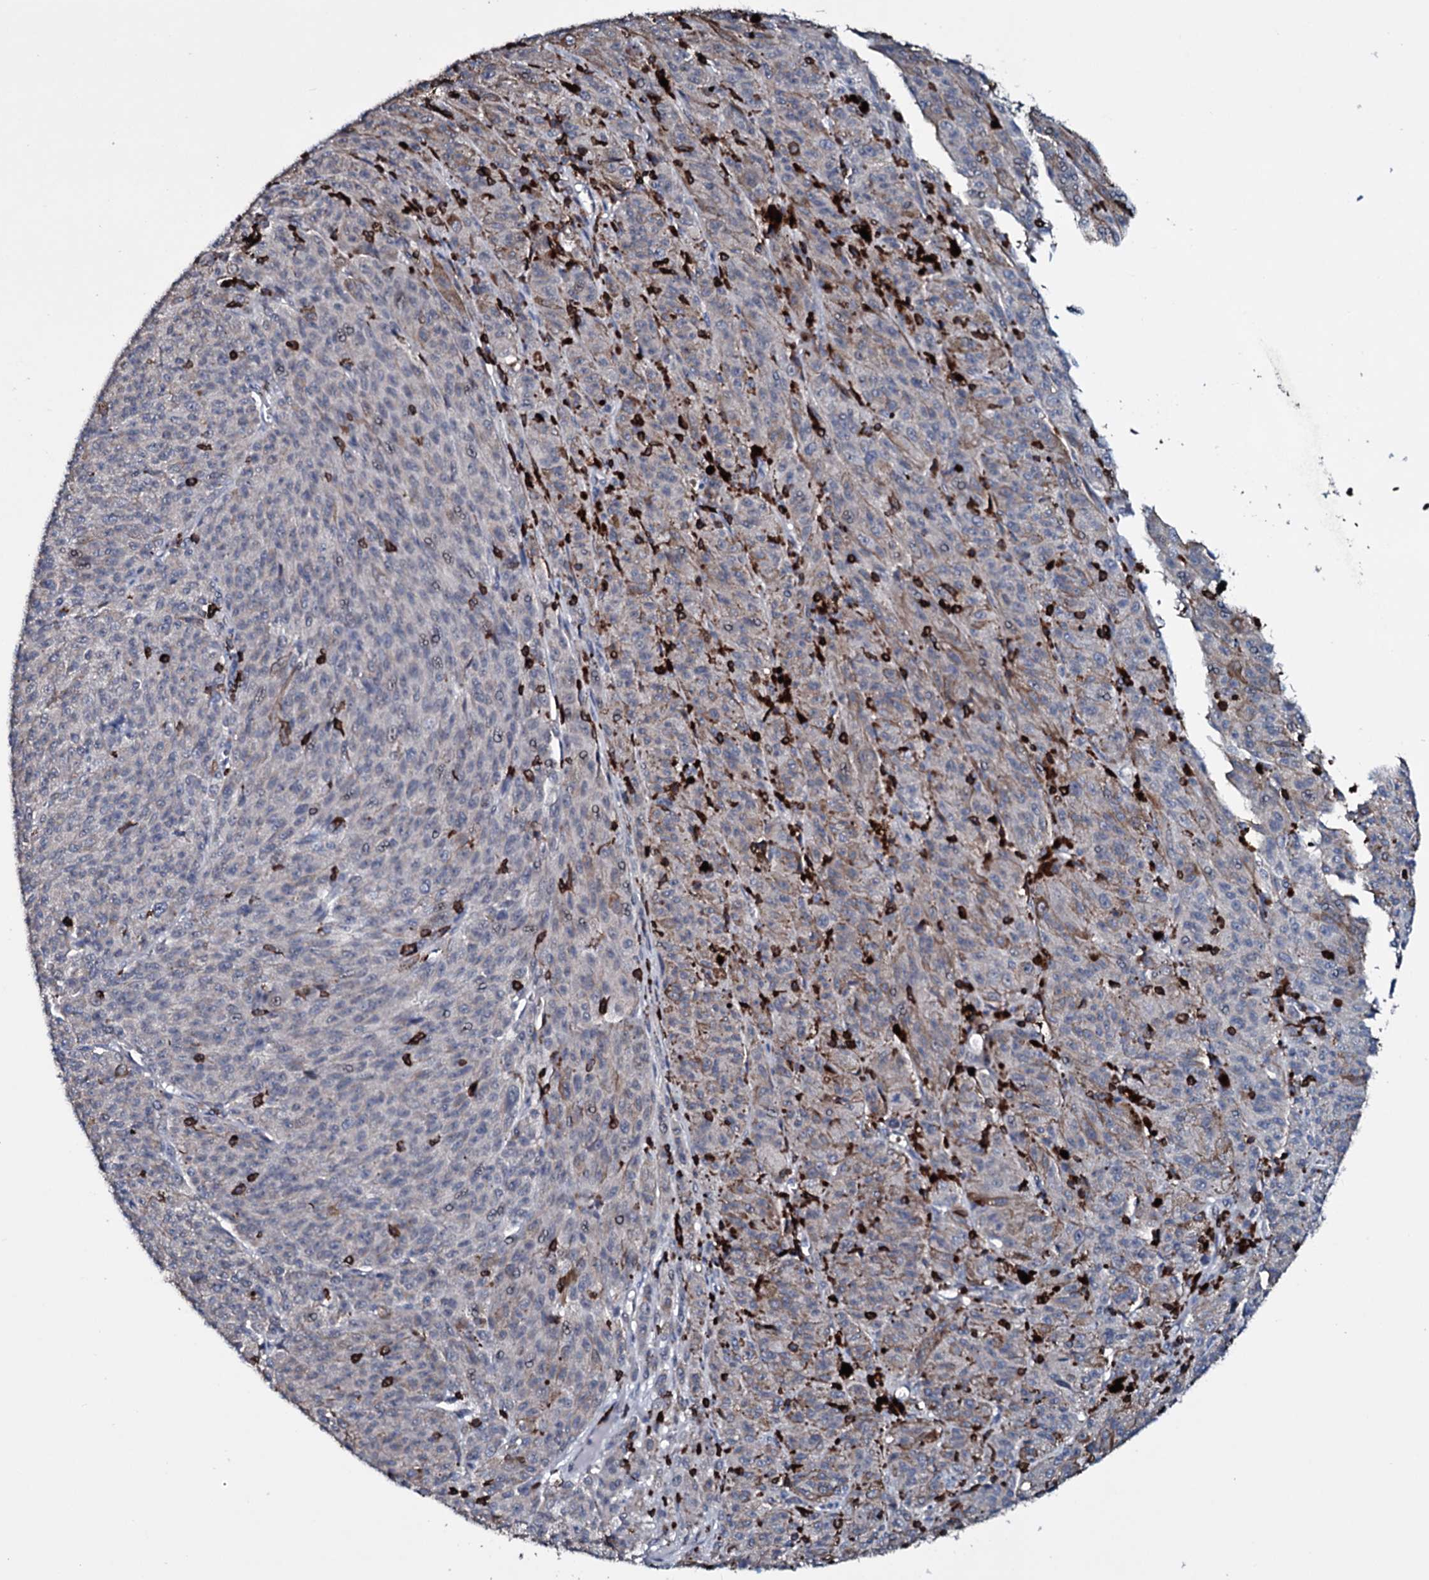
{"staining": {"intensity": "weak", "quantity": "<25%", "location": "cytoplasmic/membranous"}, "tissue": "melanoma", "cell_type": "Tumor cells", "image_type": "cancer", "snomed": [{"axis": "morphology", "description": "Malignant melanoma, NOS"}, {"axis": "topography", "description": "Skin"}], "caption": "An immunohistochemistry image of melanoma is shown. There is no staining in tumor cells of melanoma.", "gene": "OGFOD2", "patient": {"sex": "female", "age": 52}}